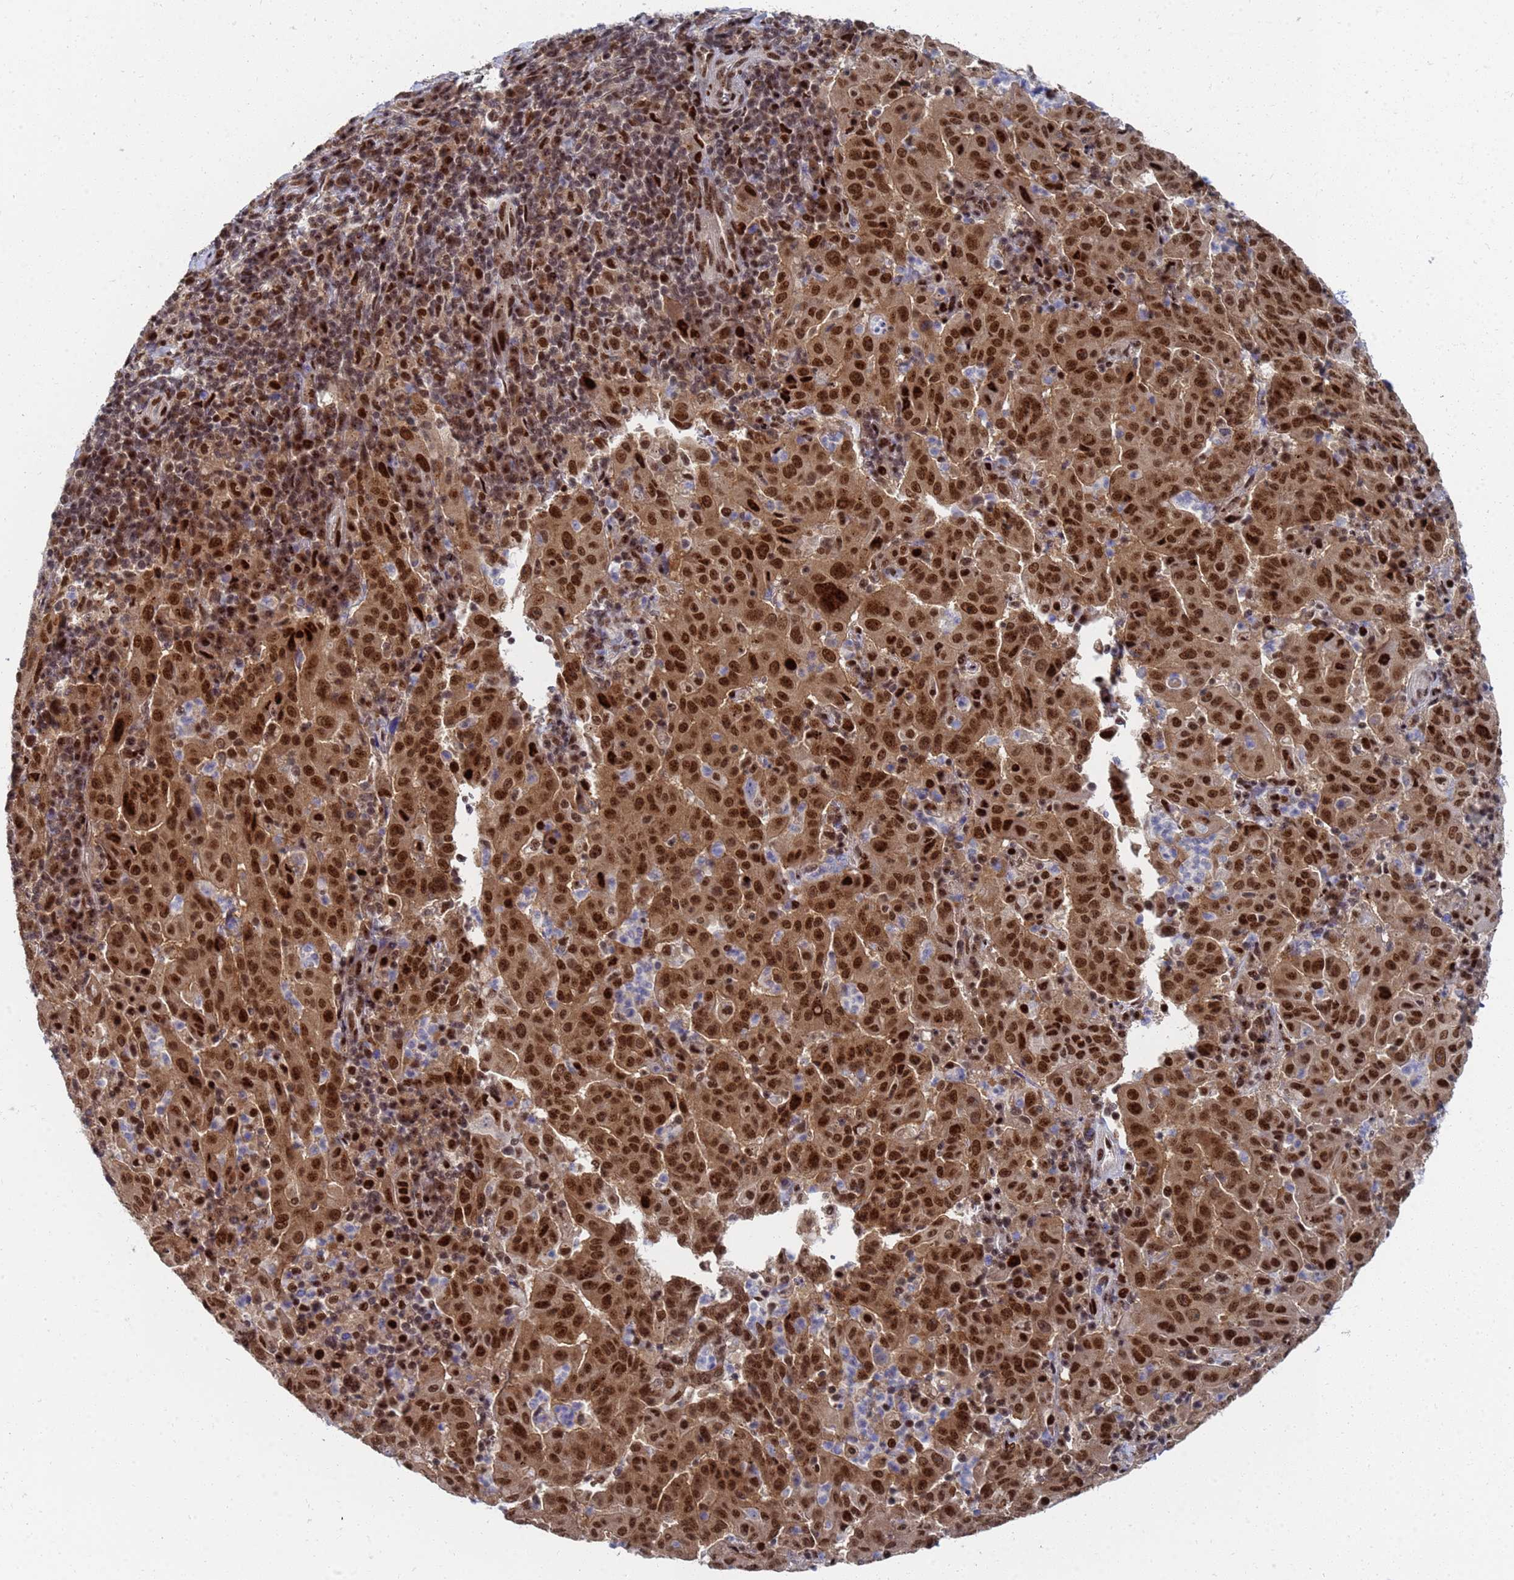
{"staining": {"intensity": "strong", "quantity": ">75%", "location": "nuclear"}, "tissue": "pancreatic cancer", "cell_type": "Tumor cells", "image_type": "cancer", "snomed": [{"axis": "morphology", "description": "Adenocarcinoma, NOS"}, {"axis": "topography", "description": "Pancreas"}], "caption": "The photomicrograph exhibits staining of pancreatic cancer (adenocarcinoma), revealing strong nuclear protein positivity (brown color) within tumor cells.", "gene": "AP5Z1", "patient": {"sex": "male", "age": 63}}